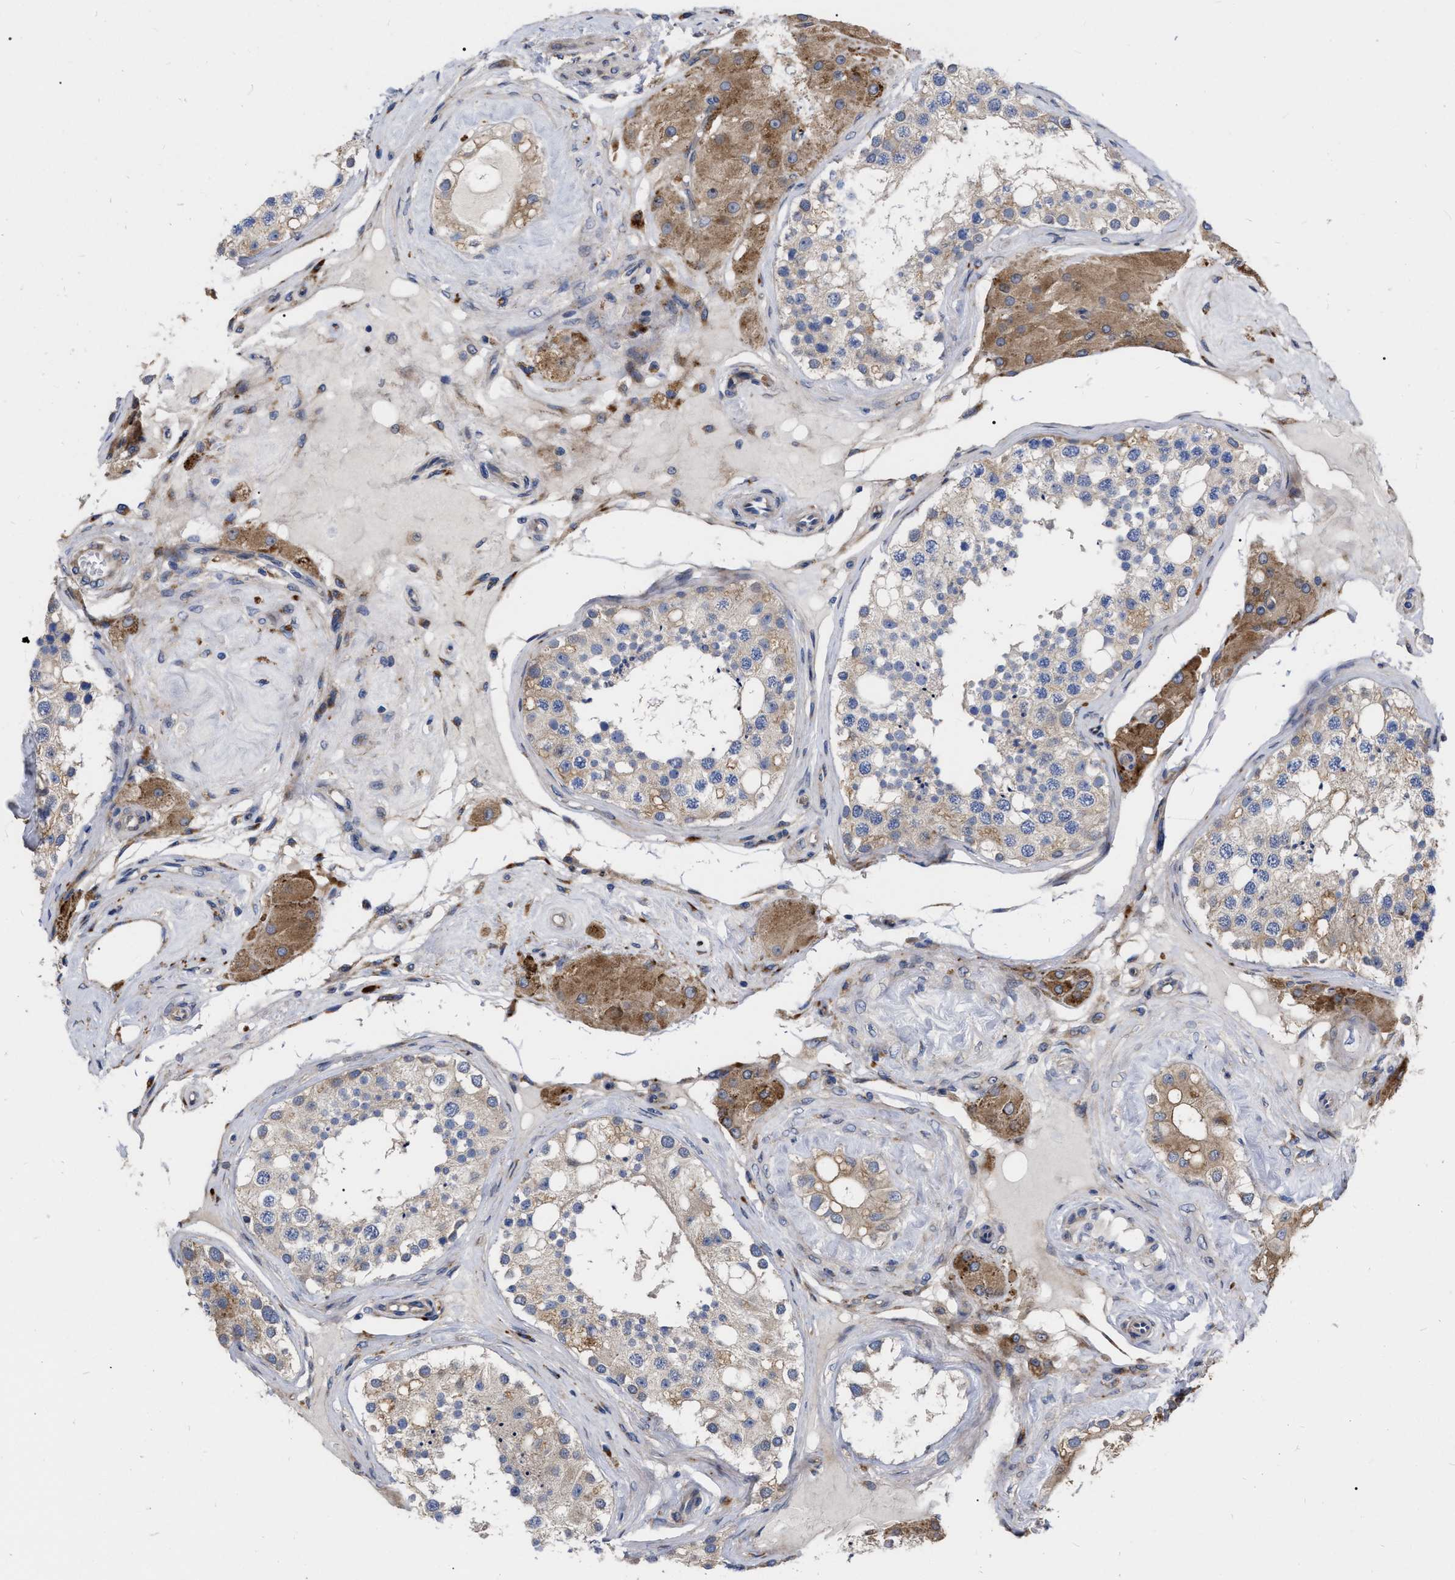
{"staining": {"intensity": "weak", "quantity": "<25%", "location": "cytoplasmic/membranous"}, "tissue": "testis", "cell_type": "Cells in seminiferous ducts", "image_type": "normal", "snomed": [{"axis": "morphology", "description": "Normal tissue, NOS"}, {"axis": "topography", "description": "Testis"}], "caption": "Benign testis was stained to show a protein in brown. There is no significant expression in cells in seminiferous ducts.", "gene": "MLST8", "patient": {"sex": "male", "age": 68}}